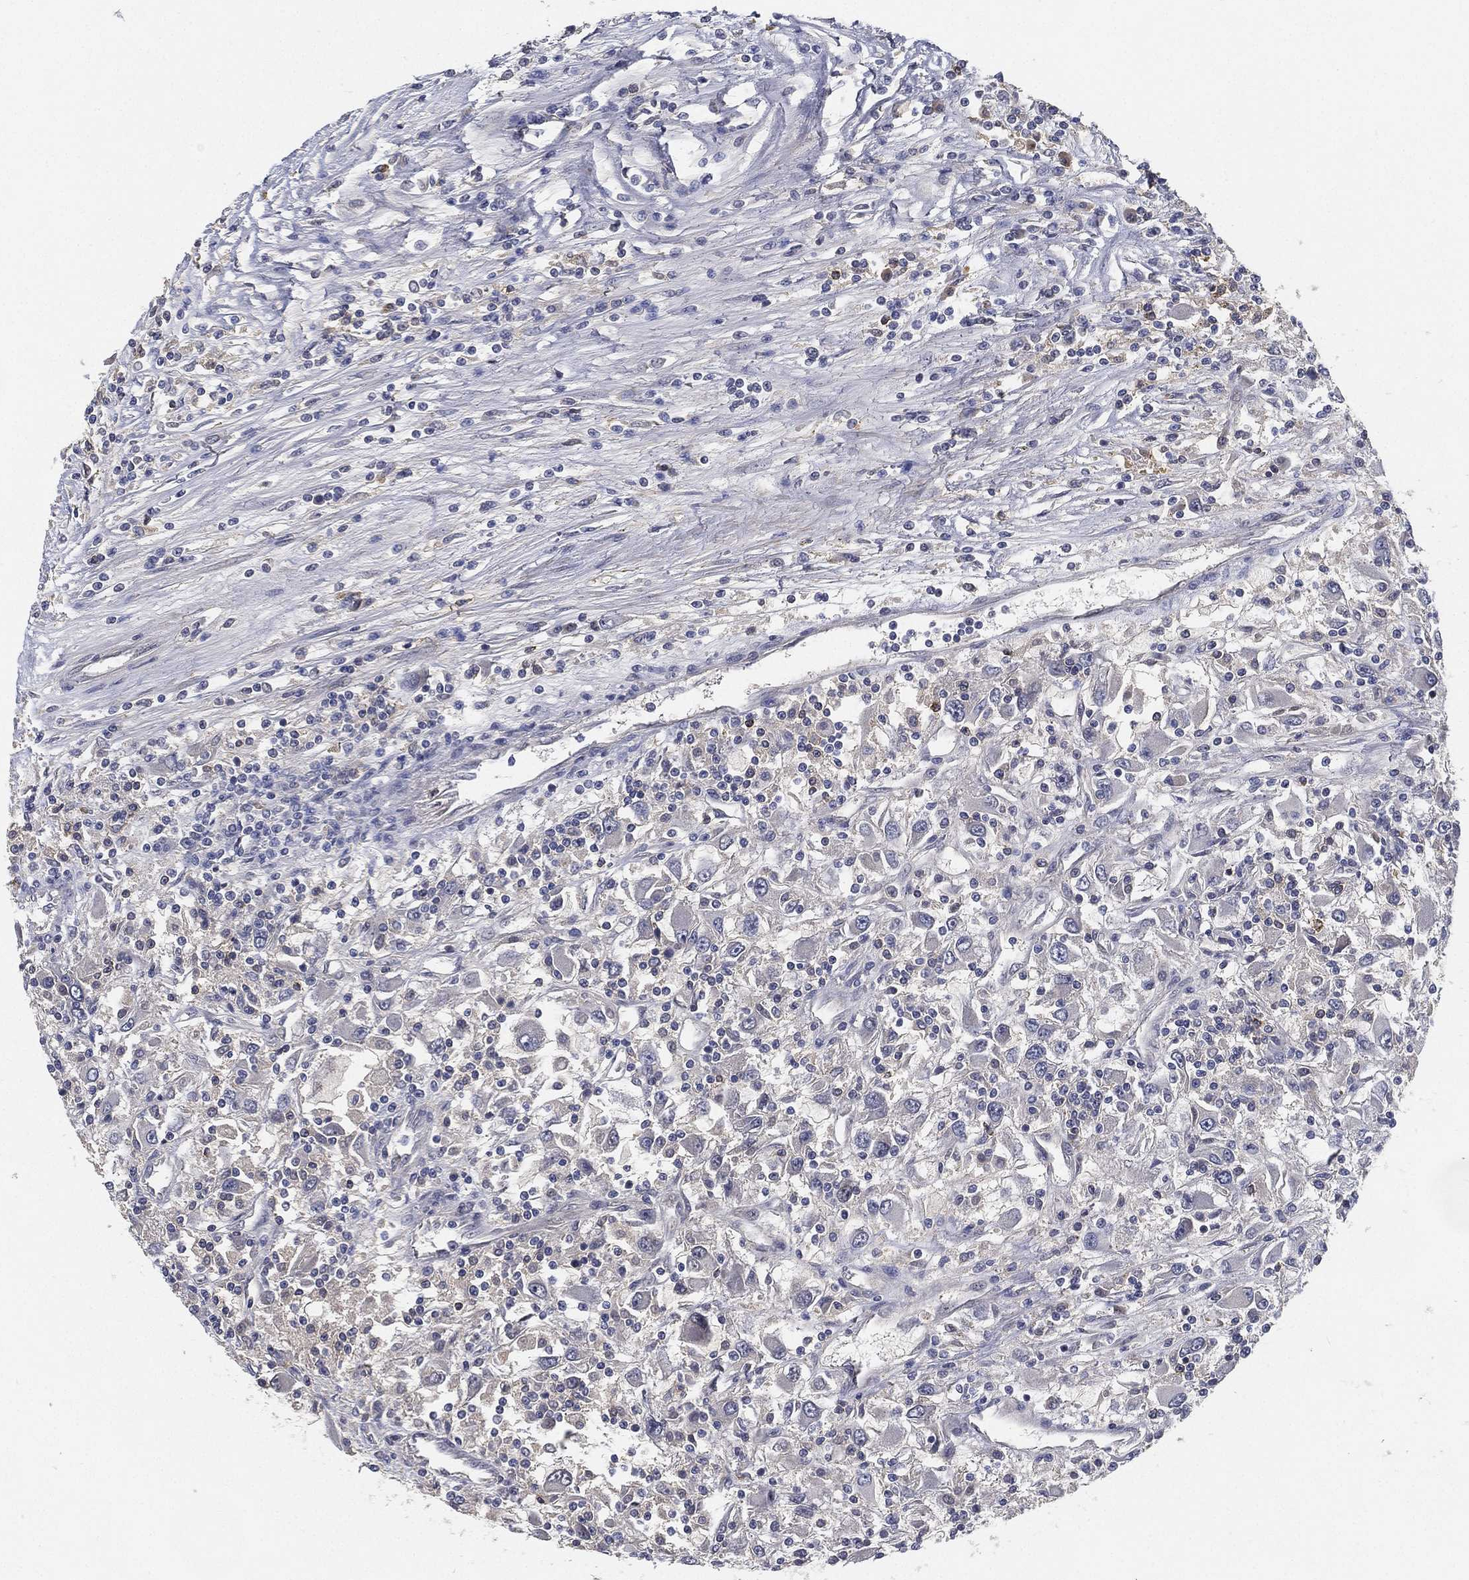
{"staining": {"intensity": "negative", "quantity": "none", "location": "none"}, "tissue": "renal cancer", "cell_type": "Tumor cells", "image_type": "cancer", "snomed": [{"axis": "morphology", "description": "Adenocarcinoma, NOS"}, {"axis": "topography", "description": "Kidney"}], "caption": "High power microscopy micrograph of an IHC image of renal cancer (adenocarcinoma), revealing no significant expression in tumor cells.", "gene": "CFAP251", "patient": {"sex": "female", "age": 67}}